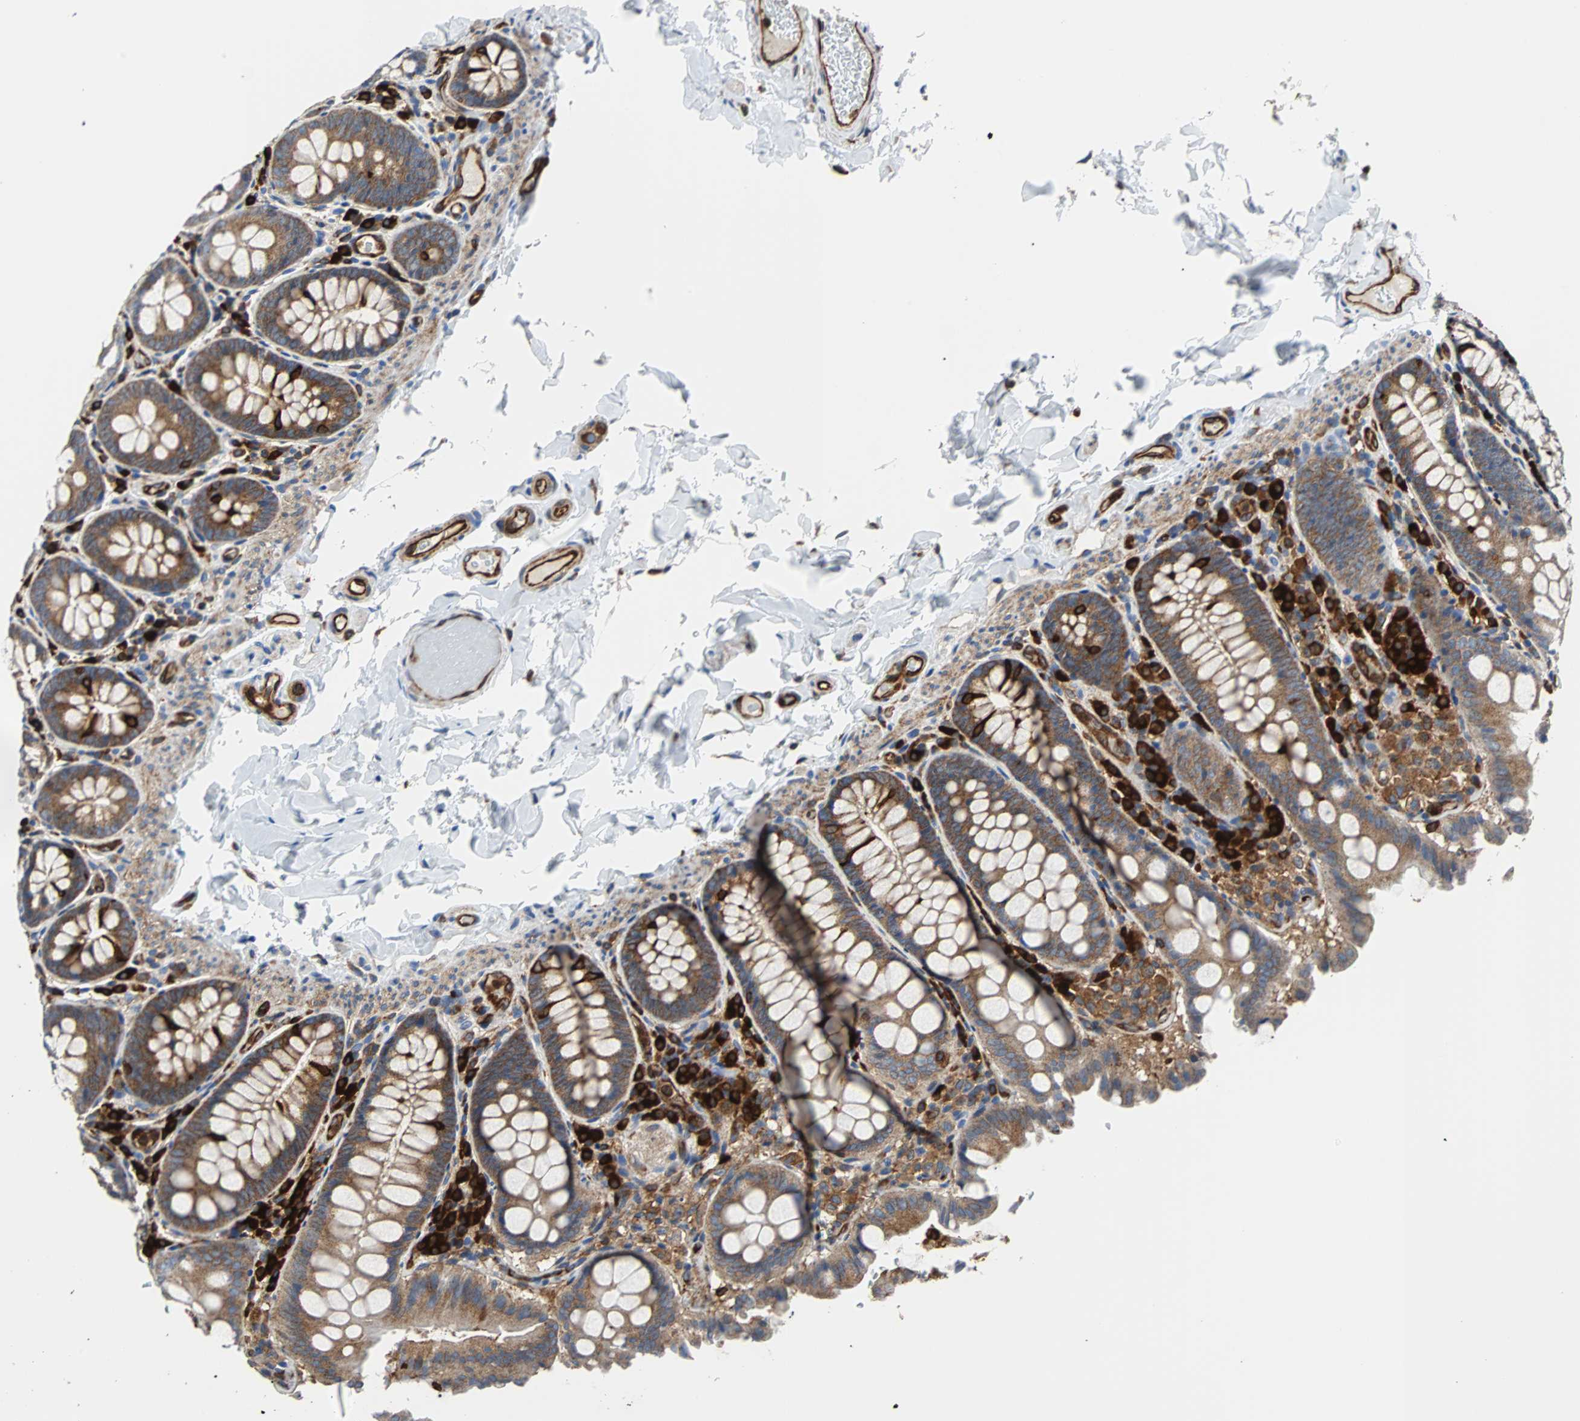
{"staining": {"intensity": "strong", "quantity": ">75%", "location": "cytoplasmic/membranous"}, "tissue": "colon", "cell_type": "Endothelial cells", "image_type": "normal", "snomed": [{"axis": "morphology", "description": "Normal tissue, NOS"}, {"axis": "topography", "description": "Colon"}], "caption": "Protein analysis of benign colon reveals strong cytoplasmic/membranous staining in approximately >75% of endothelial cells.", "gene": "PLCG2", "patient": {"sex": "female", "age": 61}}